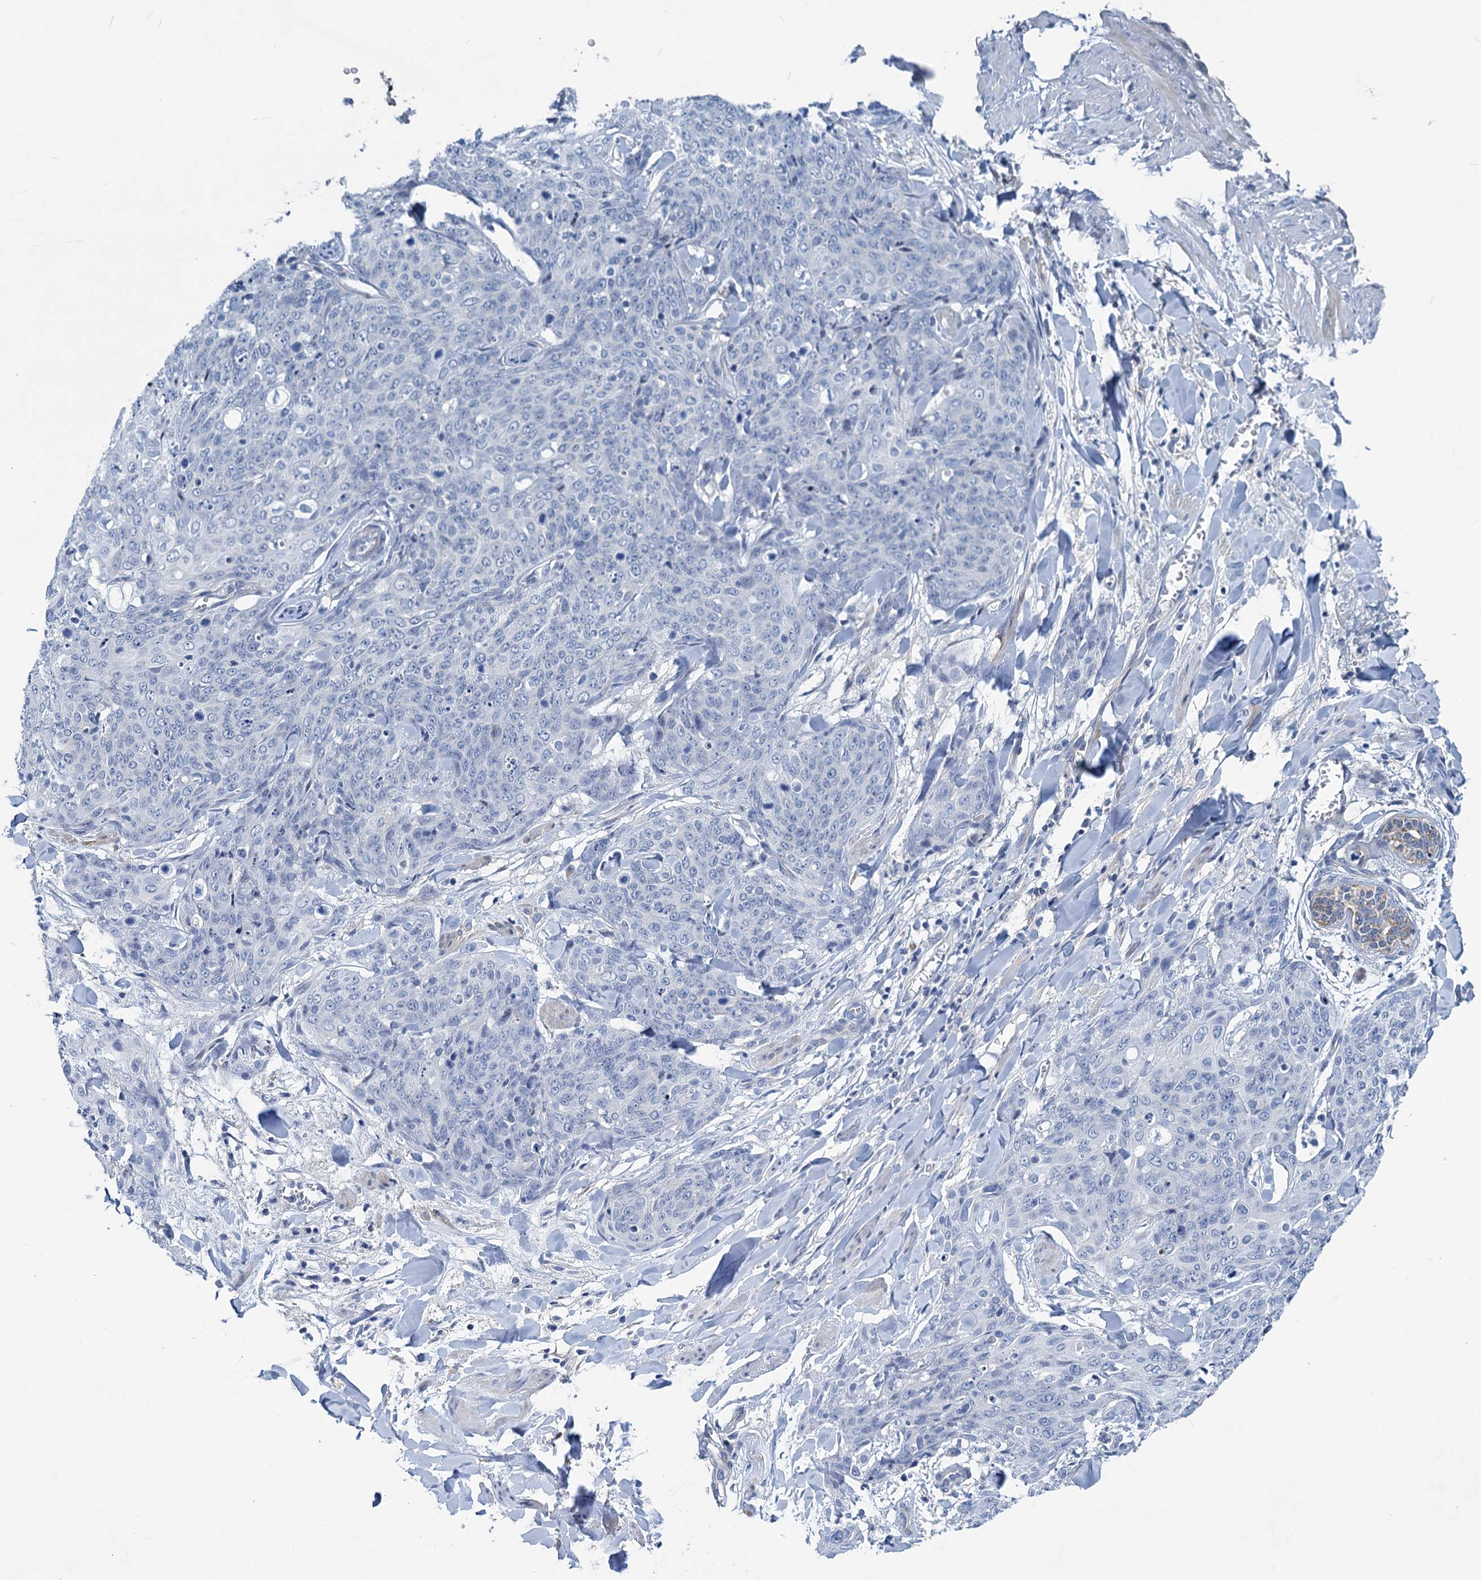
{"staining": {"intensity": "negative", "quantity": "none", "location": "none"}, "tissue": "skin cancer", "cell_type": "Tumor cells", "image_type": "cancer", "snomed": [{"axis": "morphology", "description": "Squamous cell carcinoma, NOS"}, {"axis": "topography", "description": "Skin"}, {"axis": "topography", "description": "Vulva"}], "caption": "A high-resolution photomicrograph shows immunohistochemistry (IHC) staining of skin cancer (squamous cell carcinoma), which reveals no significant expression in tumor cells. (DAB IHC, high magnification).", "gene": "CHDH", "patient": {"sex": "female", "age": 85}}